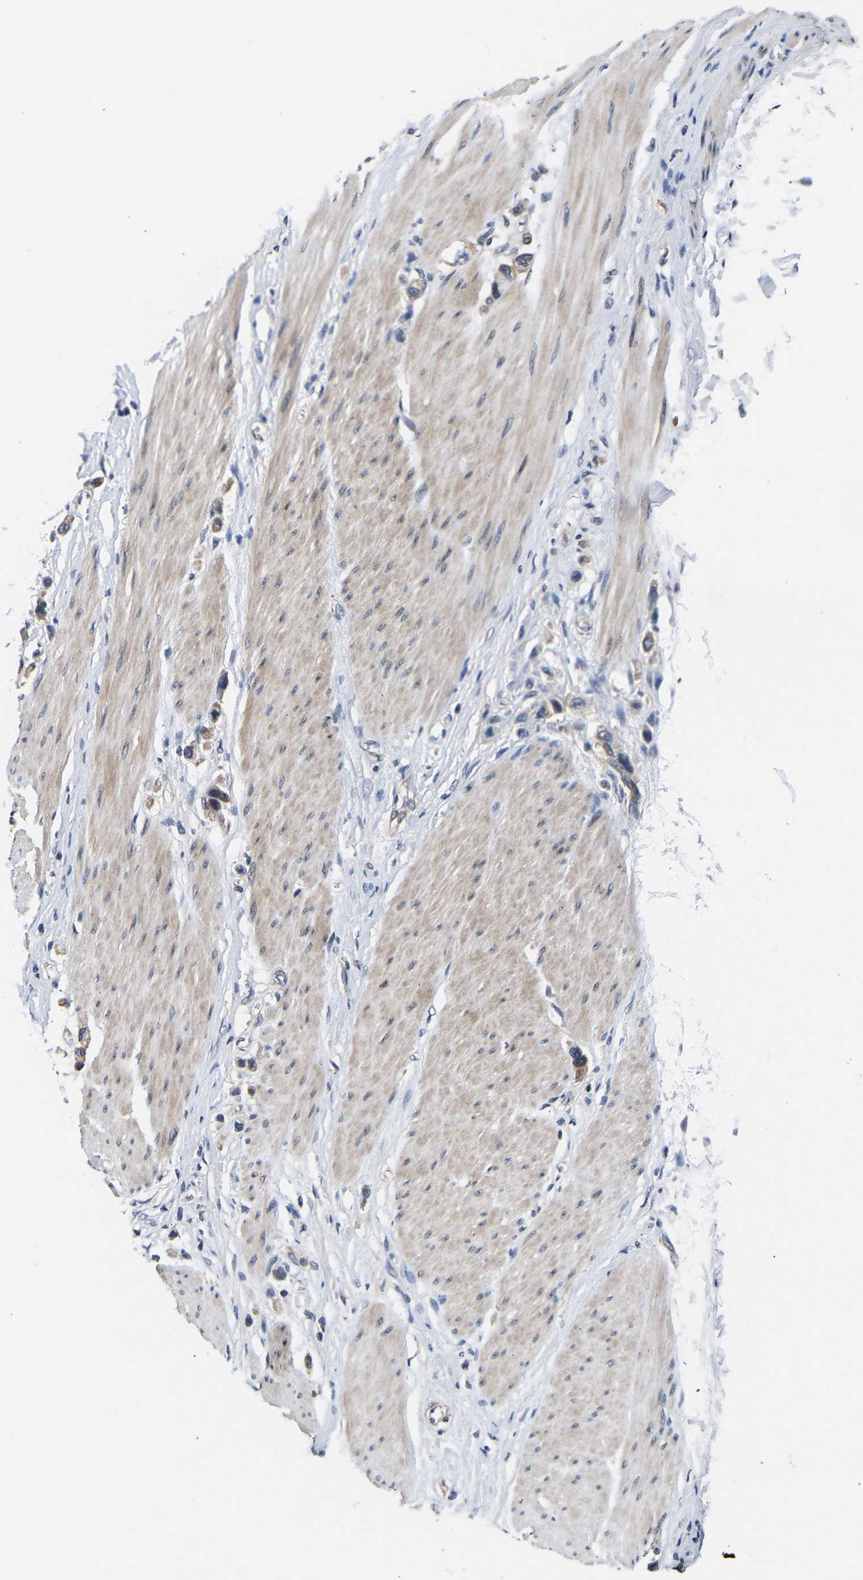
{"staining": {"intensity": "weak", "quantity": ">75%", "location": "cytoplasmic/membranous"}, "tissue": "stomach cancer", "cell_type": "Tumor cells", "image_type": "cancer", "snomed": [{"axis": "morphology", "description": "Adenocarcinoma, NOS"}, {"axis": "topography", "description": "Stomach"}], "caption": "The histopathology image demonstrates staining of adenocarcinoma (stomach), revealing weak cytoplasmic/membranous protein staining (brown color) within tumor cells.", "gene": "METTL16", "patient": {"sex": "female", "age": 65}}